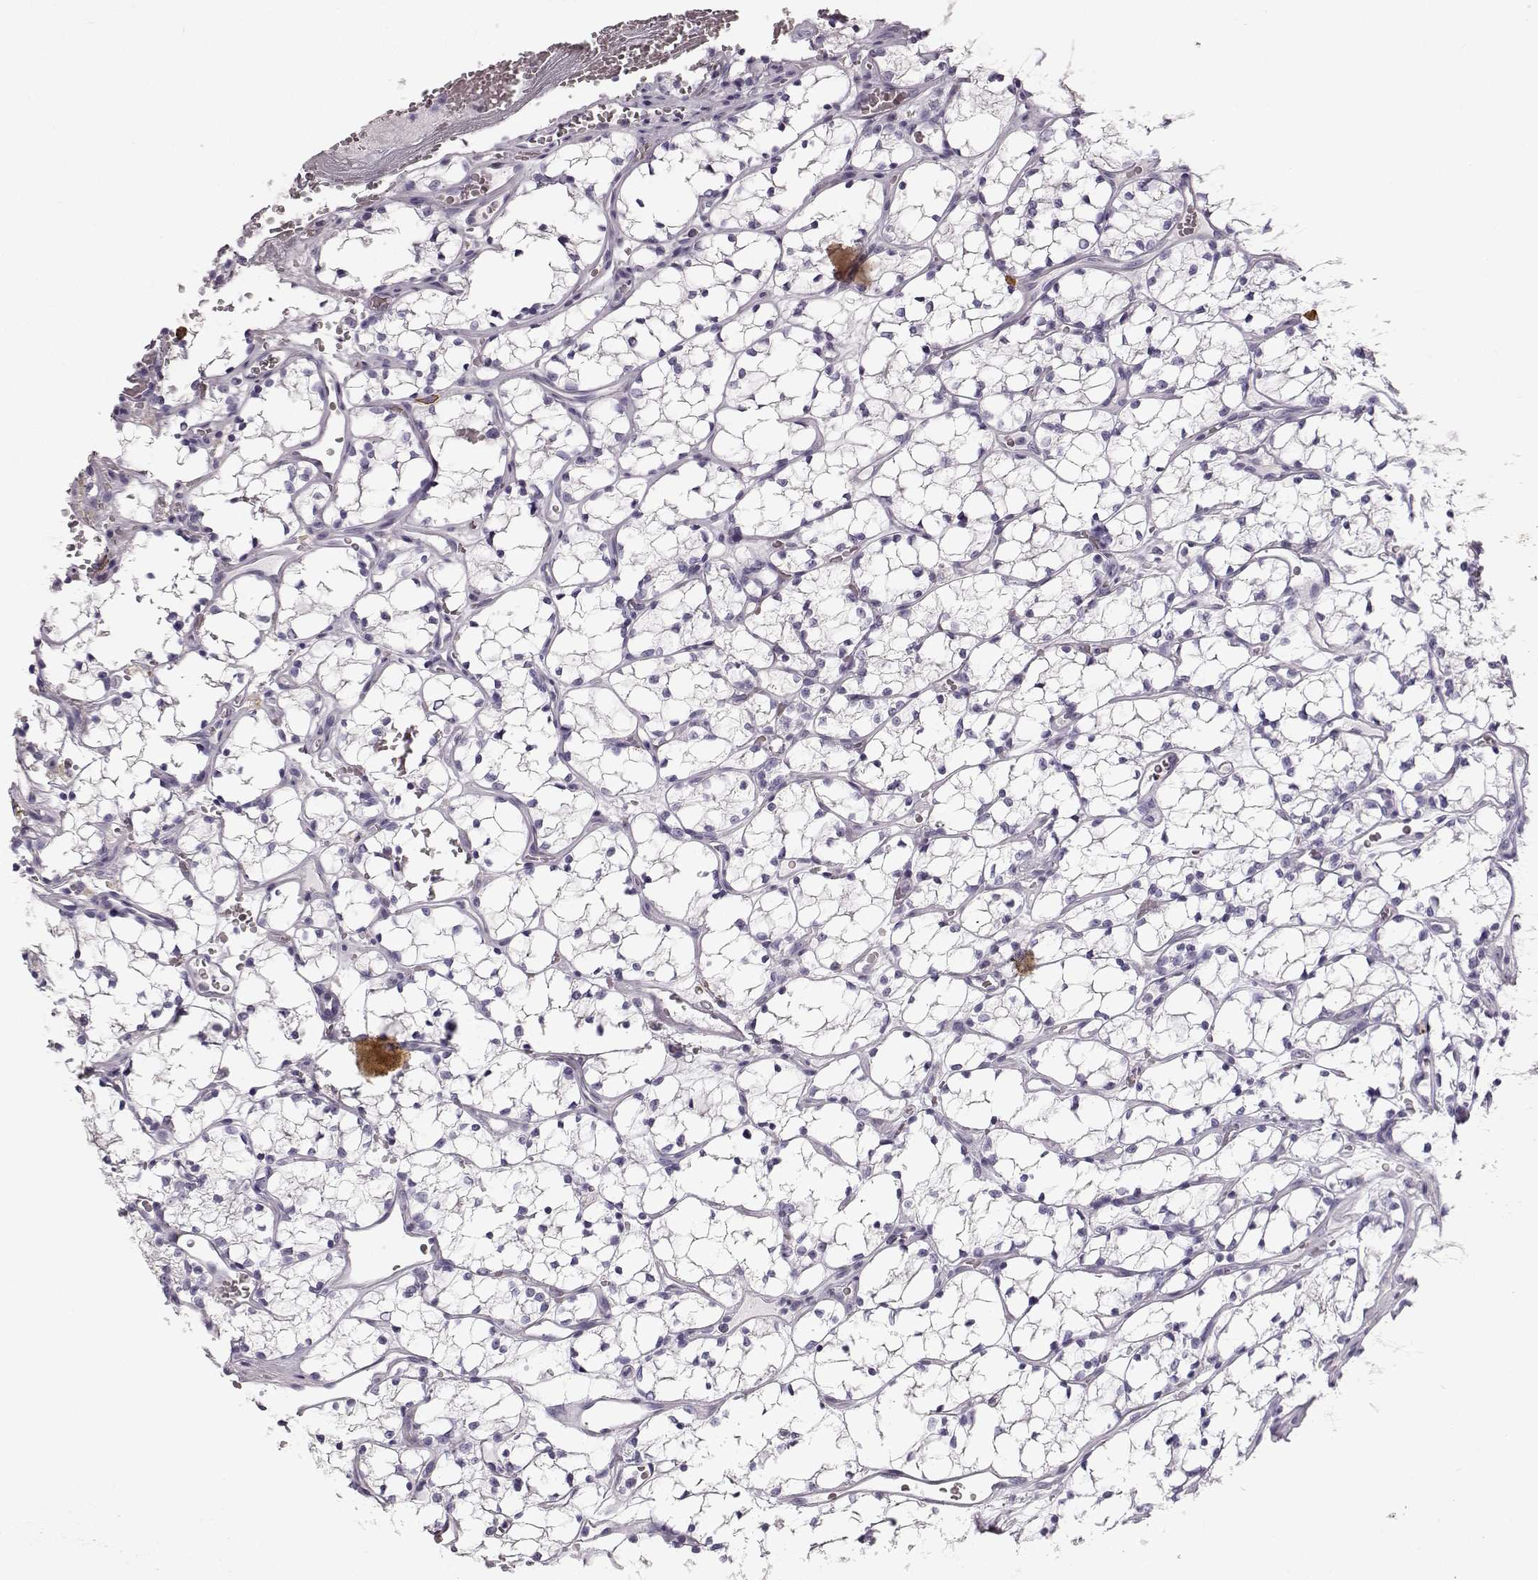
{"staining": {"intensity": "negative", "quantity": "none", "location": "none"}, "tissue": "renal cancer", "cell_type": "Tumor cells", "image_type": "cancer", "snomed": [{"axis": "morphology", "description": "Adenocarcinoma, NOS"}, {"axis": "topography", "description": "Kidney"}], "caption": "Protein analysis of renal adenocarcinoma exhibits no significant staining in tumor cells.", "gene": "NPTXR", "patient": {"sex": "female", "age": 69}}